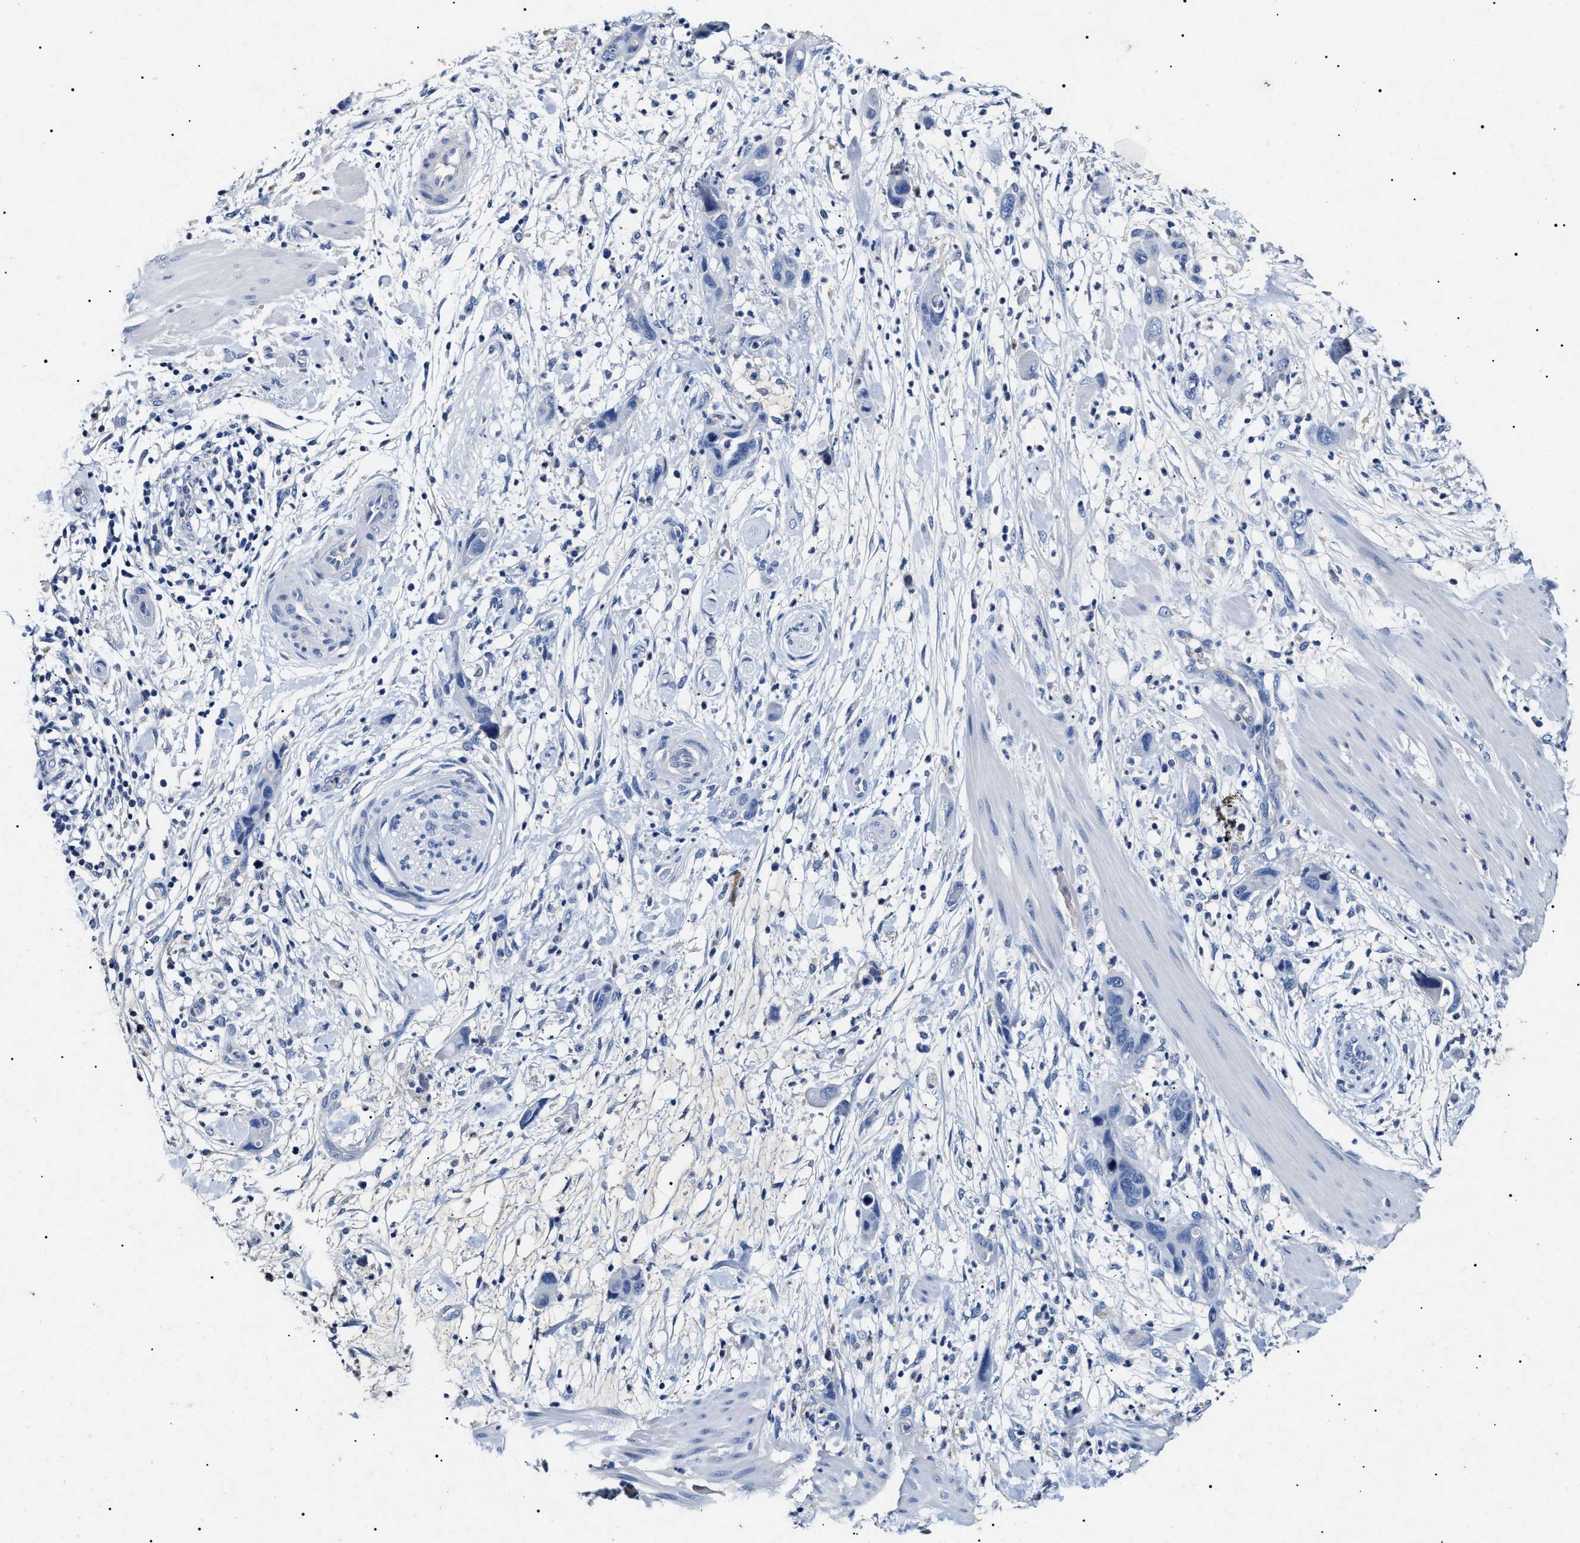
{"staining": {"intensity": "negative", "quantity": "none", "location": "none"}, "tissue": "pancreatic cancer", "cell_type": "Tumor cells", "image_type": "cancer", "snomed": [{"axis": "morphology", "description": "Adenocarcinoma, NOS"}, {"axis": "topography", "description": "Pancreas"}], "caption": "DAB (3,3'-diaminobenzidine) immunohistochemical staining of pancreatic adenocarcinoma exhibits no significant staining in tumor cells.", "gene": "LRRC8E", "patient": {"sex": "female", "age": 71}}